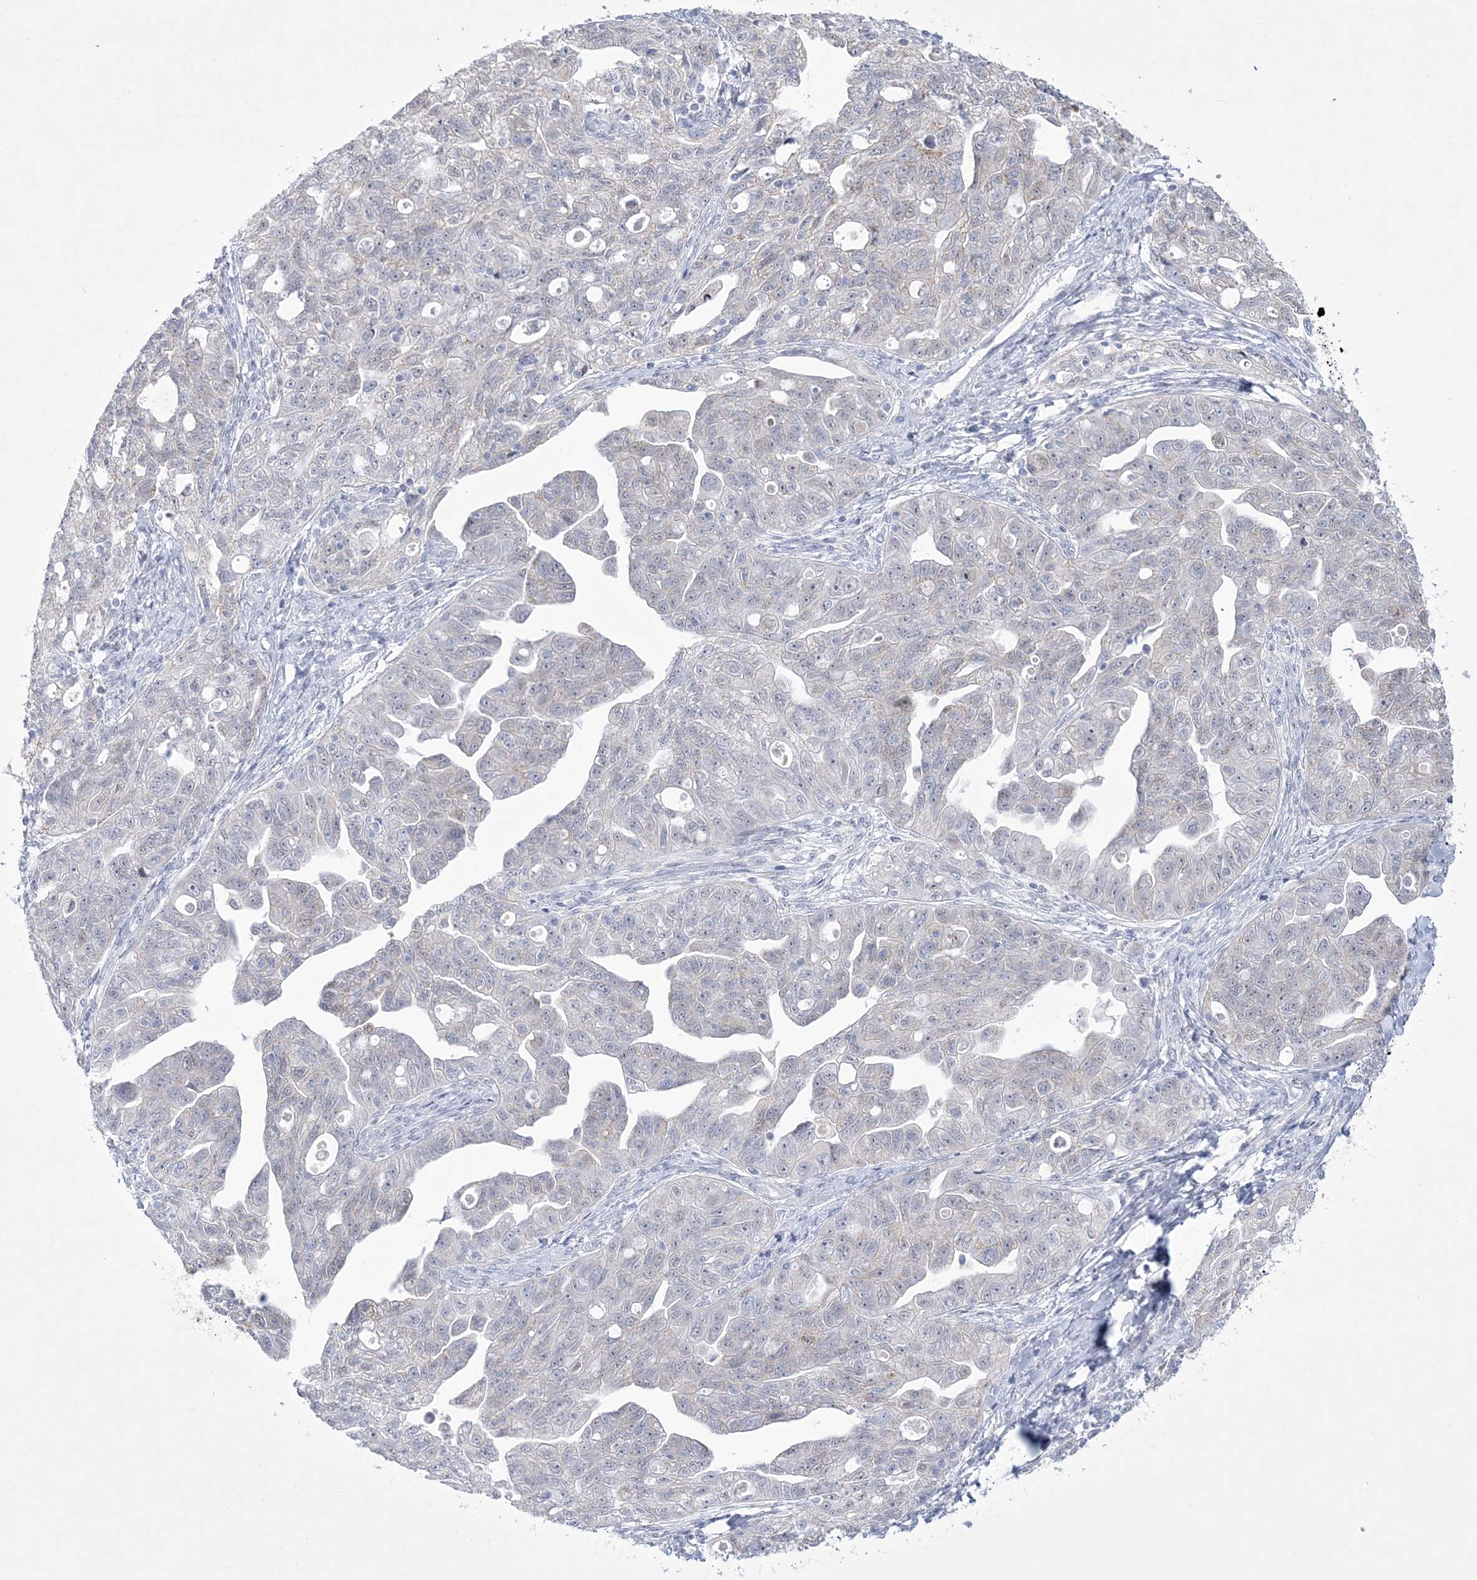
{"staining": {"intensity": "negative", "quantity": "none", "location": "none"}, "tissue": "ovarian cancer", "cell_type": "Tumor cells", "image_type": "cancer", "snomed": [{"axis": "morphology", "description": "Carcinoma, NOS"}, {"axis": "morphology", "description": "Cystadenocarcinoma, serous, NOS"}, {"axis": "topography", "description": "Ovary"}], "caption": "Human carcinoma (ovarian) stained for a protein using immunohistochemistry reveals no positivity in tumor cells.", "gene": "WDR27", "patient": {"sex": "female", "age": 69}}